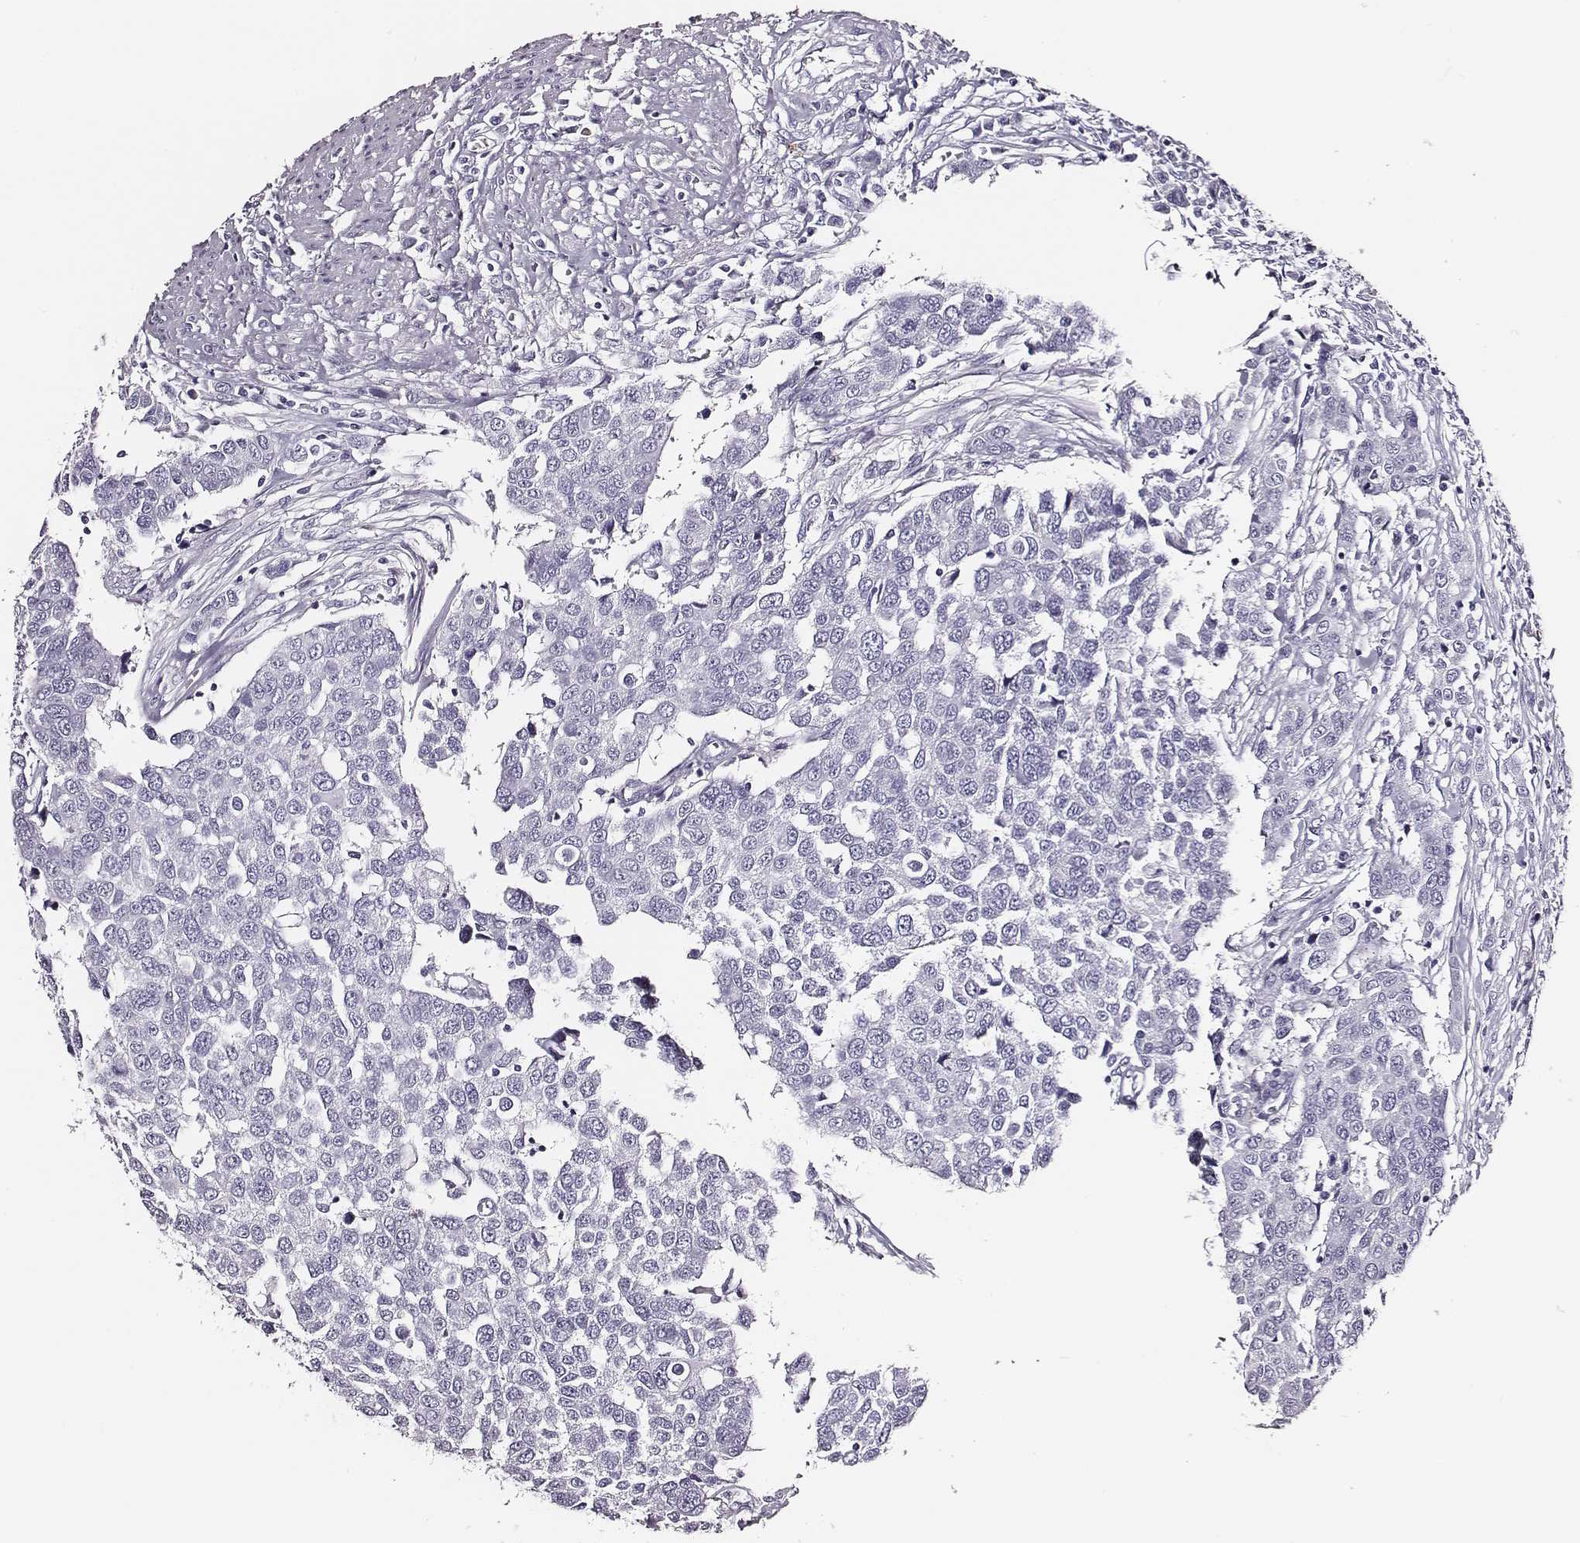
{"staining": {"intensity": "negative", "quantity": "none", "location": "none"}, "tissue": "urothelial cancer", "cell_type": "Tumor cells", "image_type": "cancer", "snomed": [{"axis": "morphology", "description": "Urothelial carcinoma, High grade"}, {"axis": "topography", "description": "Urinary bladder"}], "caption": "High magnification brightfield microscopy of high-grade urothelial carcinoma stained with DAB (3,3'-diaminobenzidine) (brown) and counterstained with hematoxylin (blue): tumor cells show no significant positivity. Brightfield microscopy of IHC stained with DAB (brown) and hematoxylin (blue), captured at high magnification.", "gene": "DPEP1", "patient": {"sex": "female", "age": 58}}